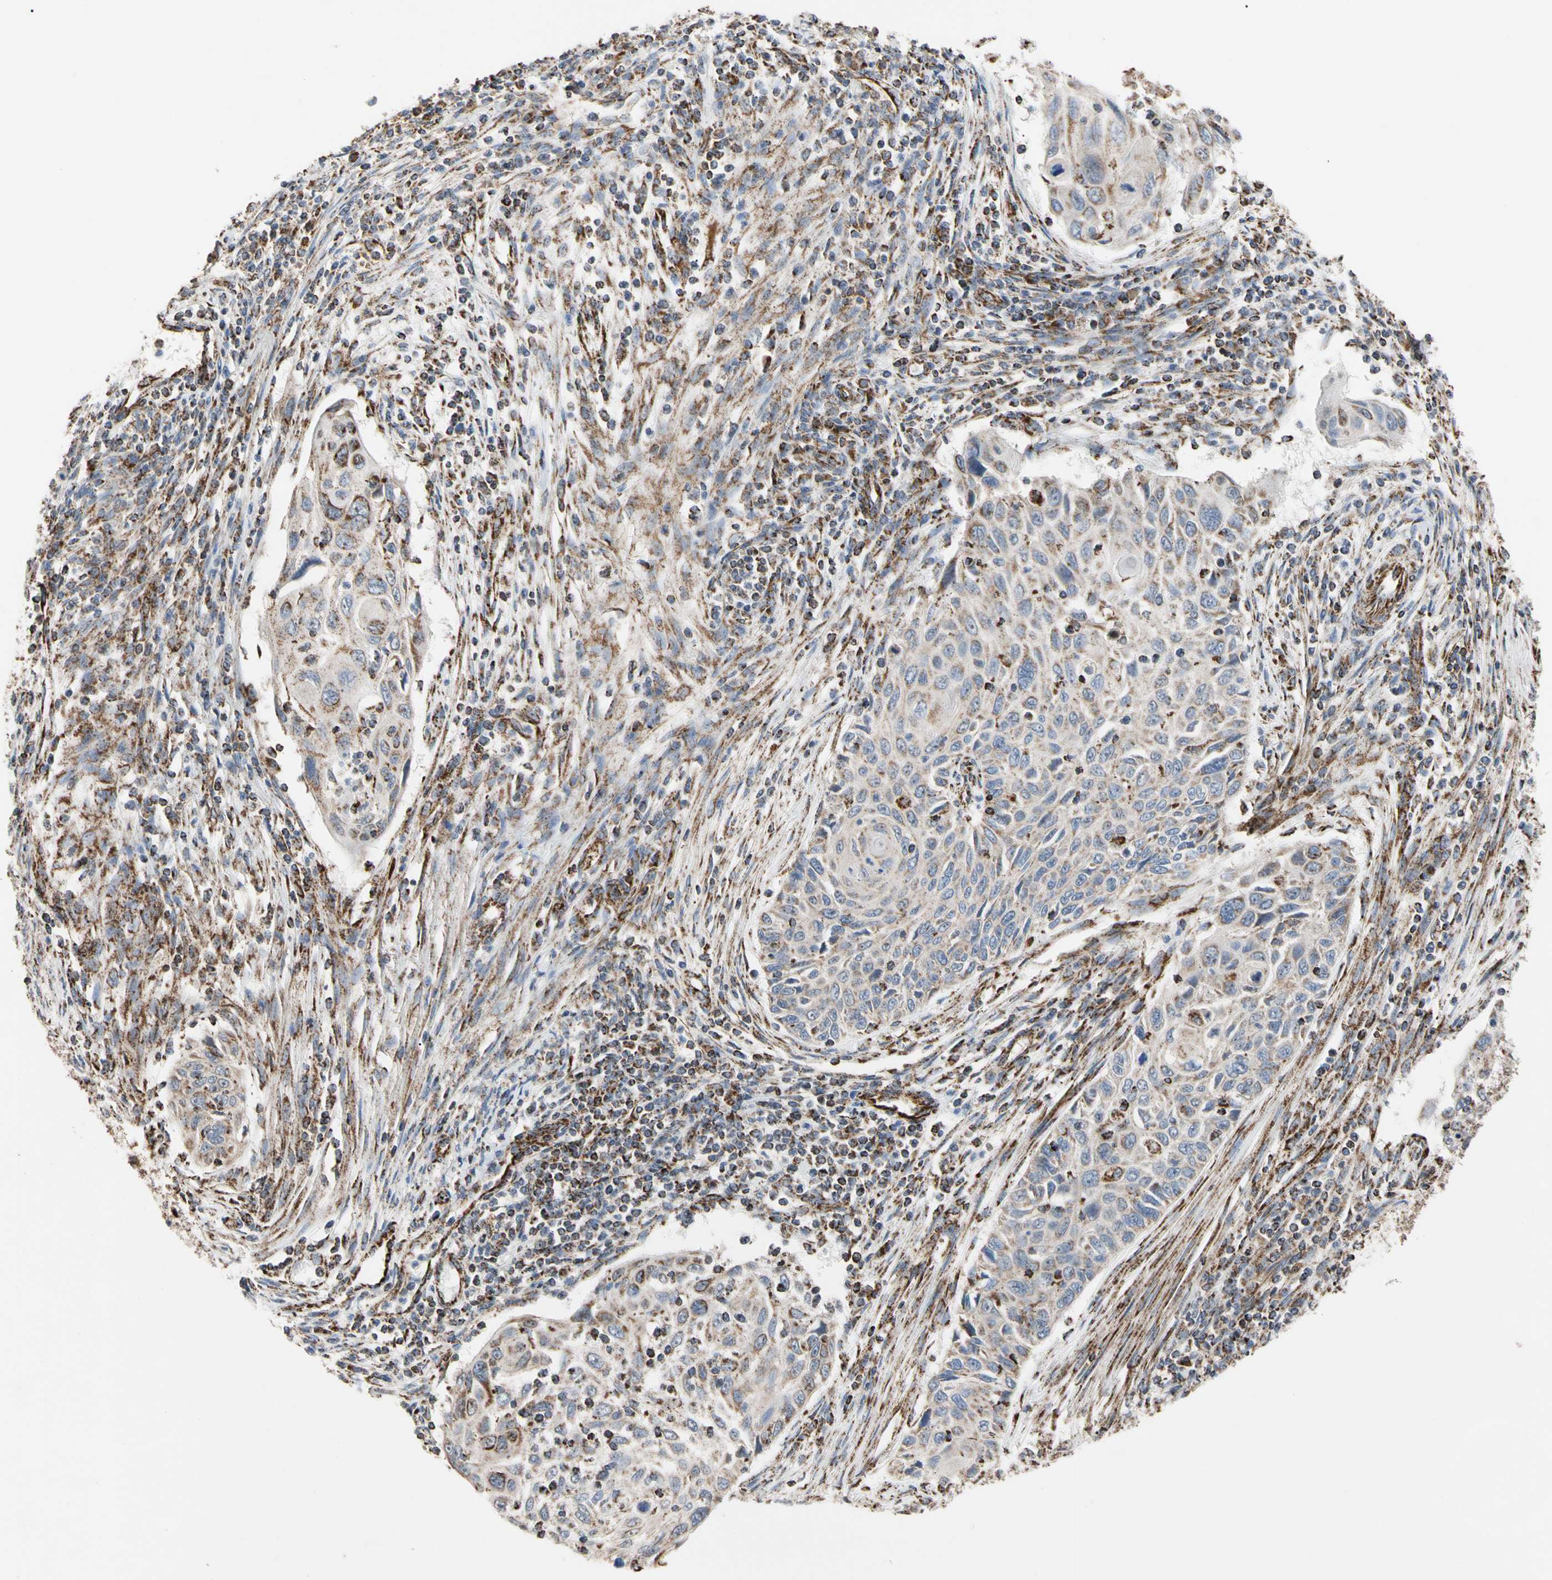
{"staining": {"intensity": "moderate", "quantity": ">75%", "location": "cytoplasmic/membranous"}, "tissue": "cervical cancer", "cell_type": "Tumor cells", "image_type": "cancer", "snomed": [{"axis": "morphology", "description": "Squamous cell carcinoma, NOS"}, {"axis": "topography", "description": "Cervix"}], "caption": "Moderate cytoplasmic/membranous staining is appreciated in about >75% of tumor cells in cervical cancer (squamous cell carcinoma). Ihc stains the protein in brown and the nuclei are stained blue.", "gene": "FAM110B", "patient": {"sex": "female", "age": 70}}